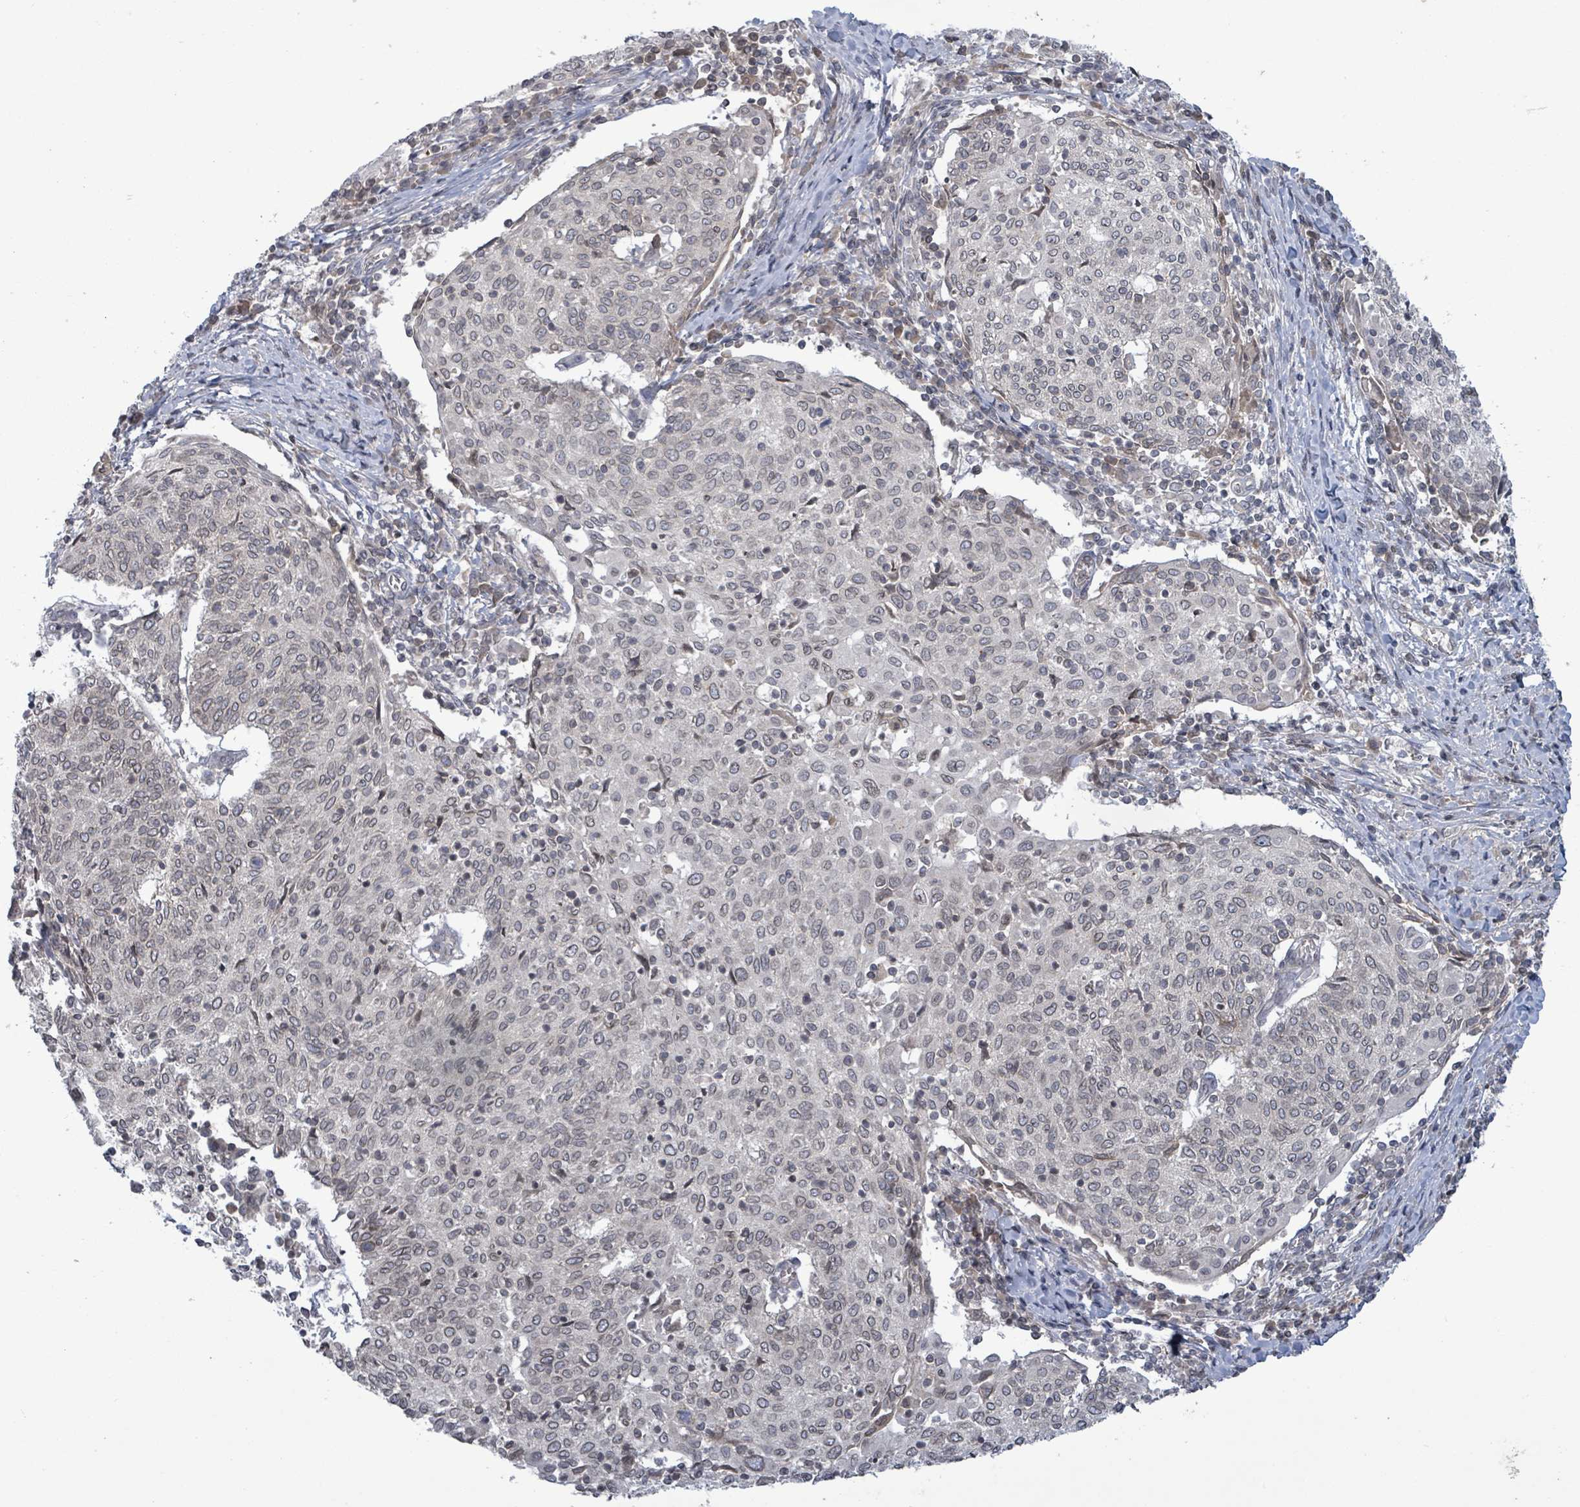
{"staining": {"intensity": "negative", "quantity": "none", "location": "none"}, "tissue": "cervical cancer", "cell_type": "Tumor cells", "image_type": "cancer", "snomed": [{"axis": "morphology", "description": "Squamous cell carcinoma, NOS"}, {"axis": "topography", "description": "Cervix"}], "caption": "IHC photomicrograph of neoplastic tissue: cervical cancer (squamous cell carcinoma) stained with DAB (3,3'-diaminobenzidine) displays no significant protein staining in tumor cells. (DAB (3,3'-diaminobenzidine) immunohistochemistry (IHC), high magnification).", "gene": "GRM8", "patient": {"sex": "female", "age": 52}}